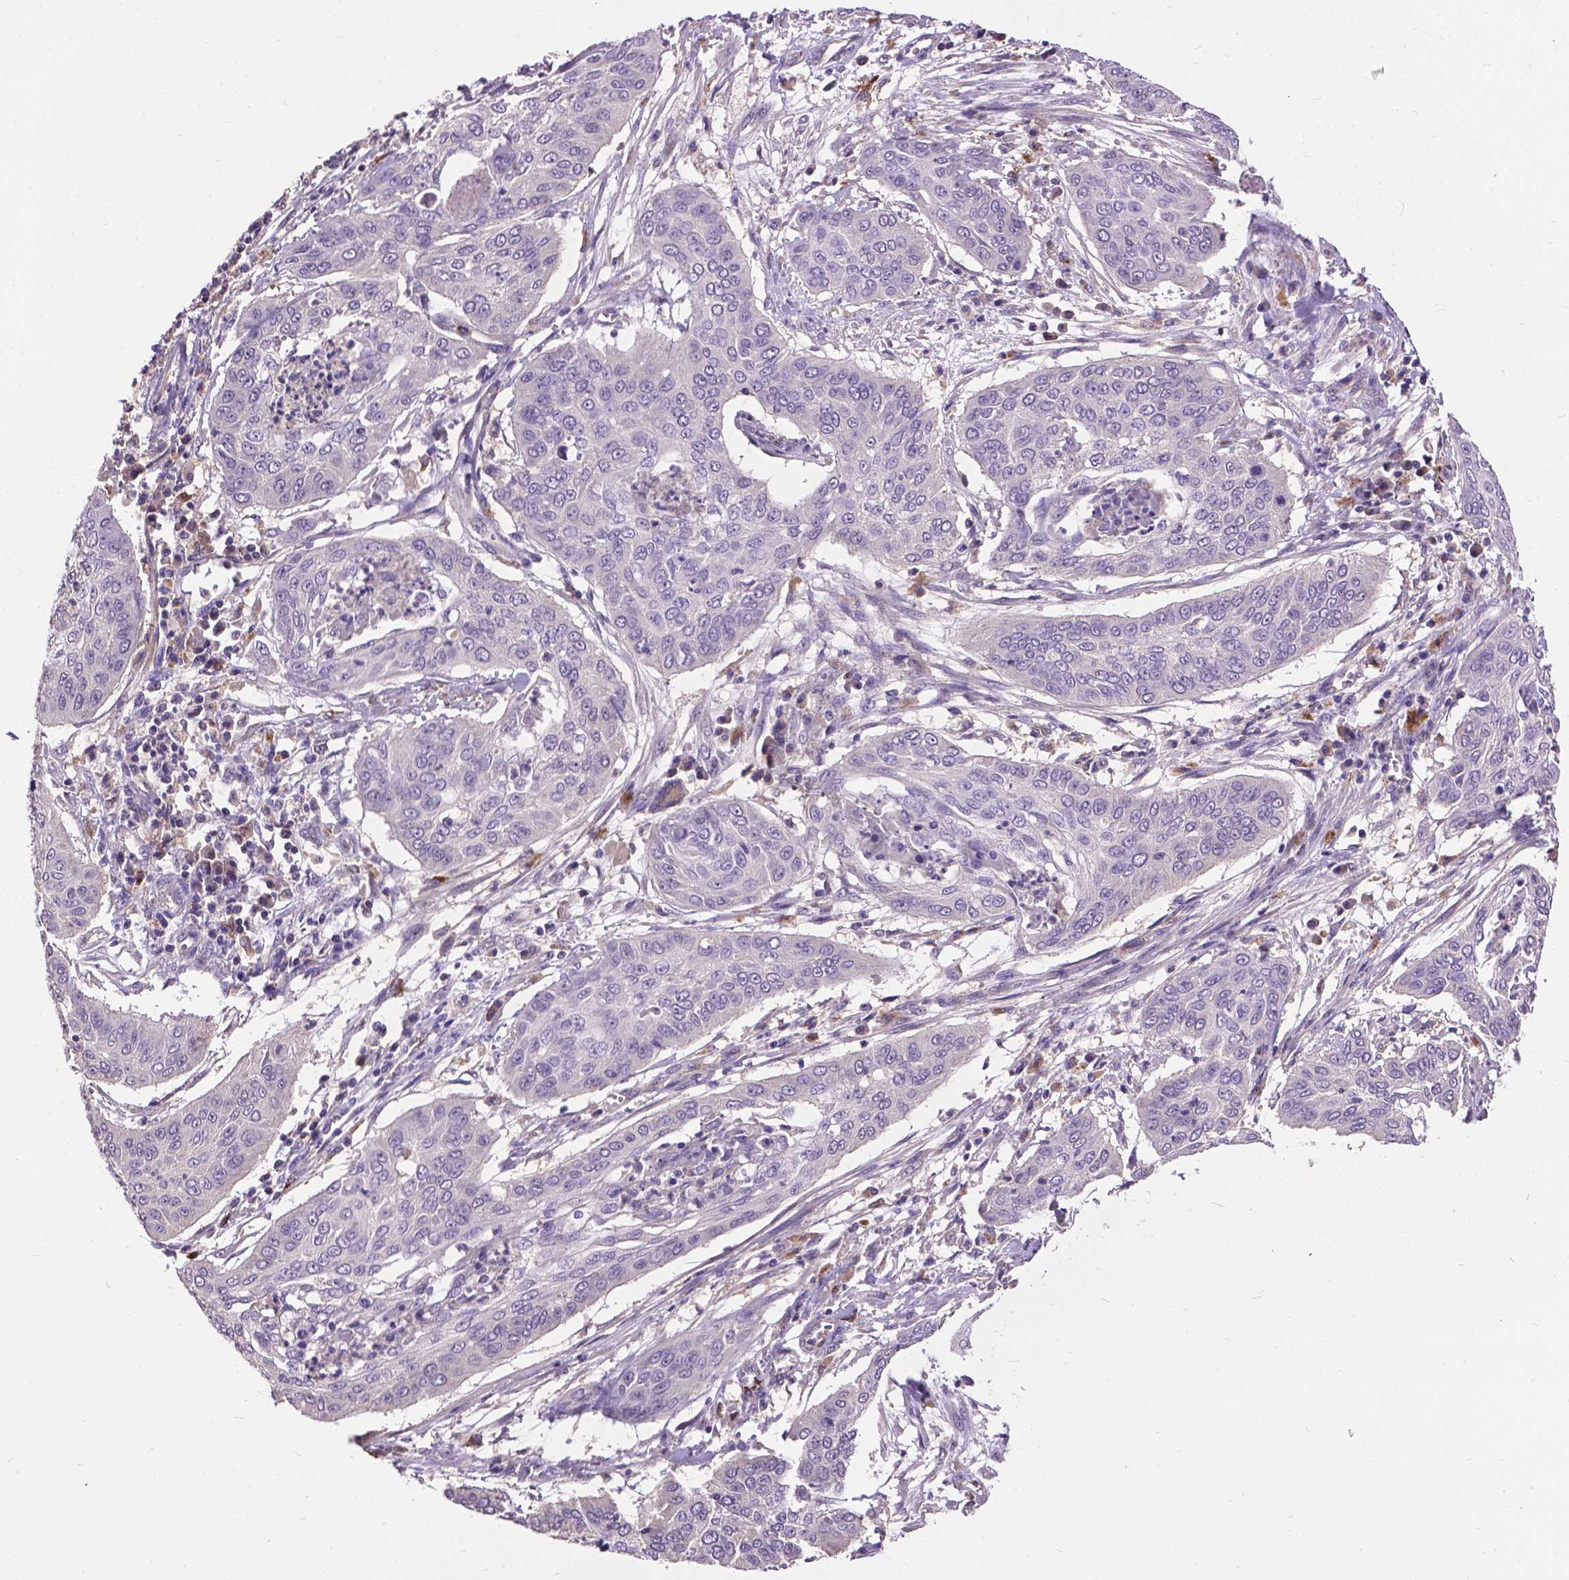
{"staining": {"intensity": "negative", "quantity": "none", "location": "none"}, "tissue": "cervical cancer", "cell_type": "Tumor cells", "image_type": "cancer", "snomed": [{"axis": "morphology", "description": "Squamous cell carcinoma, NOS"}, {"axis": "topography", "description": "Cervix"}], "caption": "Human cervical cancer (squamous cell carcinoma) stained for a protein using immunohistochemistry reveals no expression in tumor cells.", "gene": "ZNF337", "patient": {"sex": "female", "age": 39}}